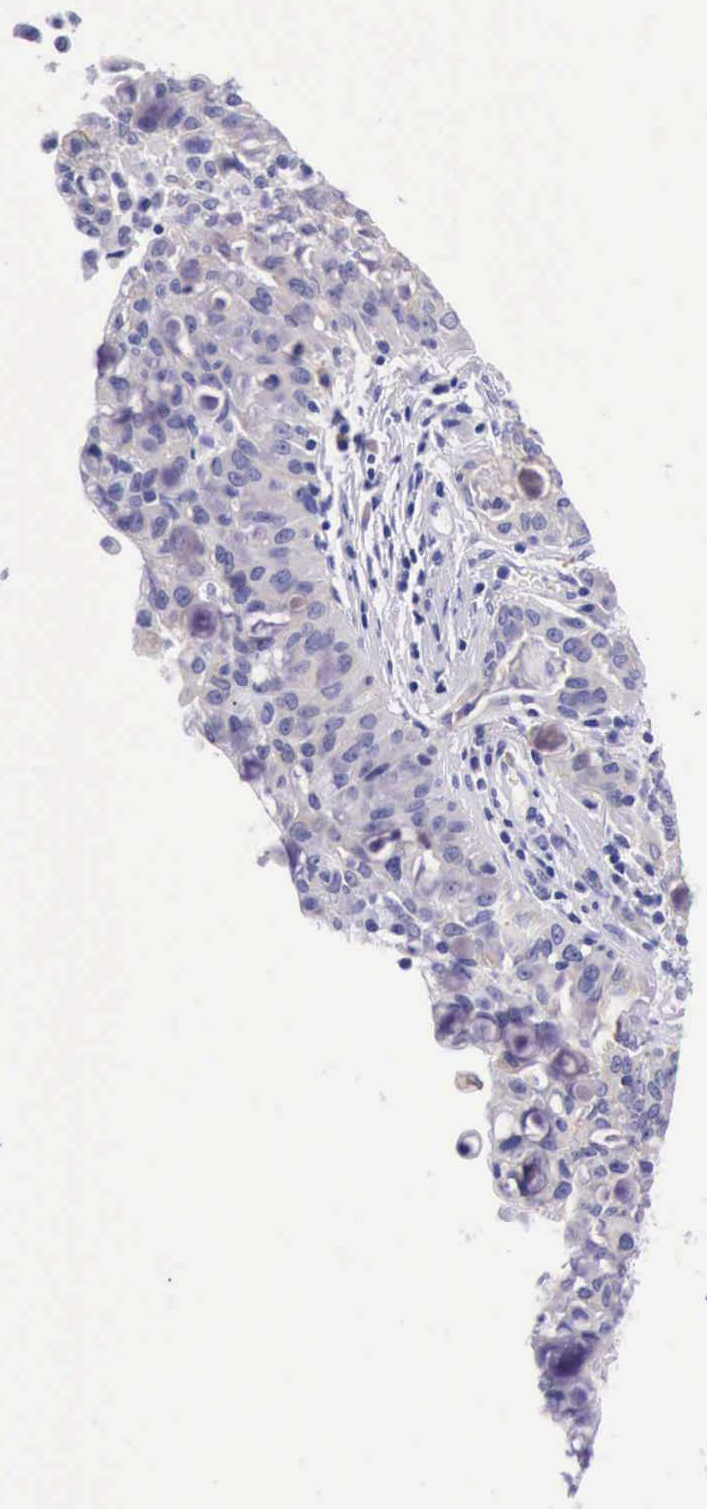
{"staining": {"intensity": "weak", "quantity": "25%-75%", "location": "cytoplasmic/membranous"}, "tissue": "lung cancer", "cell_type": "Tumor cells", "image_type": "cancer", "snomed": [{"axis": "morphology", "description": "Adenocarcinoma, NOS"}, {"axis": "topography", "description": "Lung"}], "caption": "The micrograph shows immunohistochemical staining of lung adenocarcinoma. There is weak cytoplasmic/membranous staining is seen in approximately 25%-75% of tumor cells. The staining was performed using DAB to visualize the protein expression in brown, while the nuclei were stained in blue with hematoxylin (Magnification: 20x).", "gene": "KRT8", "patient": {"sex": "female", "age": 44}}